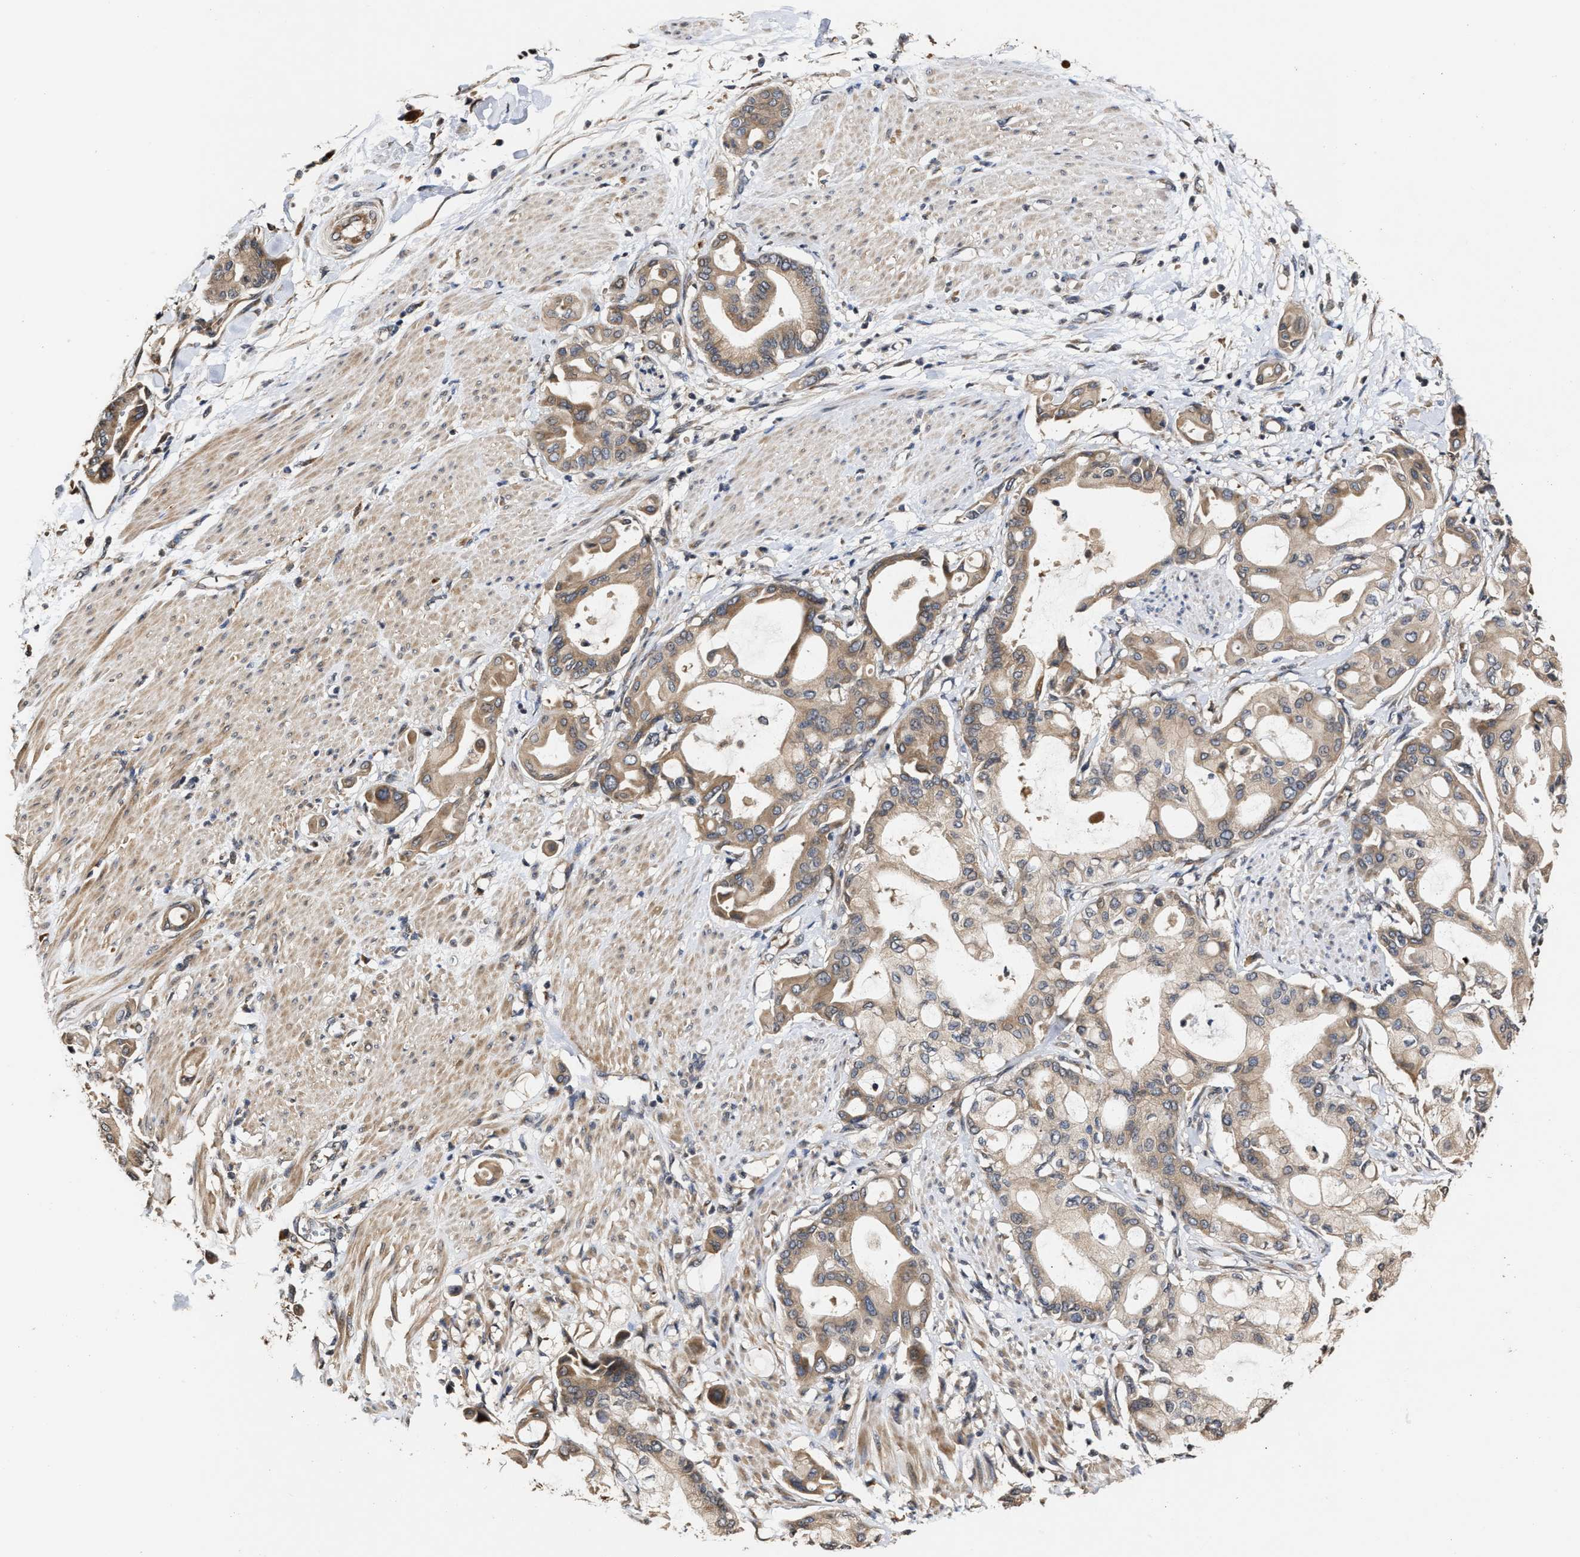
{"staining": {"intensity": "moderate", "quantity": ">75%", "location": "cytoplasmic/membranous"}, "tissue": "pancreatic cancer", "cell_type": "Tumor cells", "image_type": "cancer", "snomed": [{"axis": "morphology", "description": "Adenocarcinoma, NOS"}, {"axis": "morphology", "description": "Adenocarcinoma, metastatic, NOS"}, {"axis": "topography", "description": "Lymph node"}, {"axis": "topography", "description": "Pancreas"}, {"axis": "topography", "description": "Duodenum"}], "caption": "Immunohistochemical staining of human adenocarcinoma (pancreatic) demonstrates moderate cytoplasmic/membranous protein positivity in approximately >75% of tumor cells. (DAB (3,3'-diaminobenzidine) IHC with brightfield microscopy, high magnification).", "gene": "SAR1A", "patient": {"sex": "female", "age": 64}}